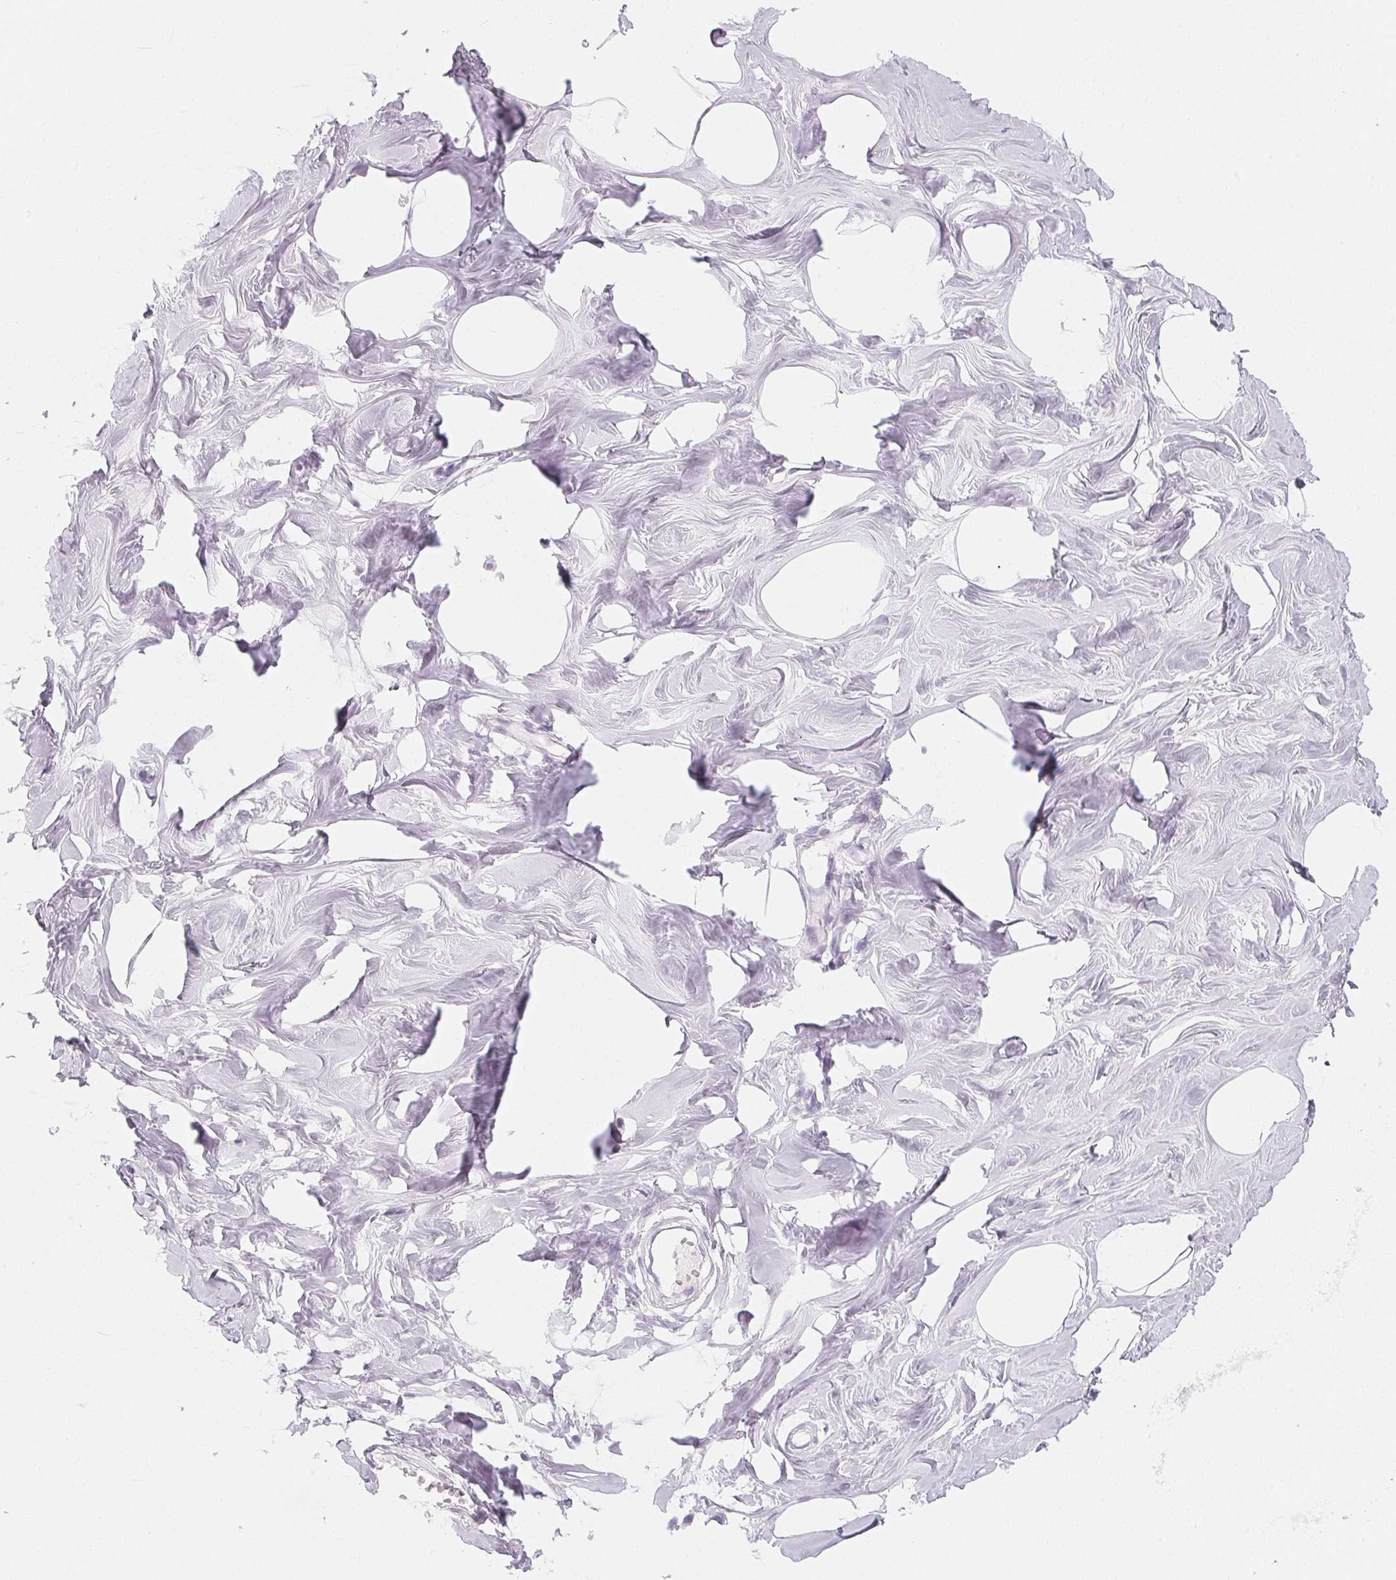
{"staining": {"intensity": "negative", "quantity": "none", "location": "none"}, "tissue": "breast", "cell_type": "Adipocytes", "image_type": "normal", "snomed": [{"axis": "morphology", "description": "Normal tissue, NOS"}, {"axis": "topography", "description": "Breast"}], "caption": "The photomicrograph reveals no significant staining in adipocytes of breast.", "gene": "SH3GL2", "patient": {"sex": "female", "age": 27}}